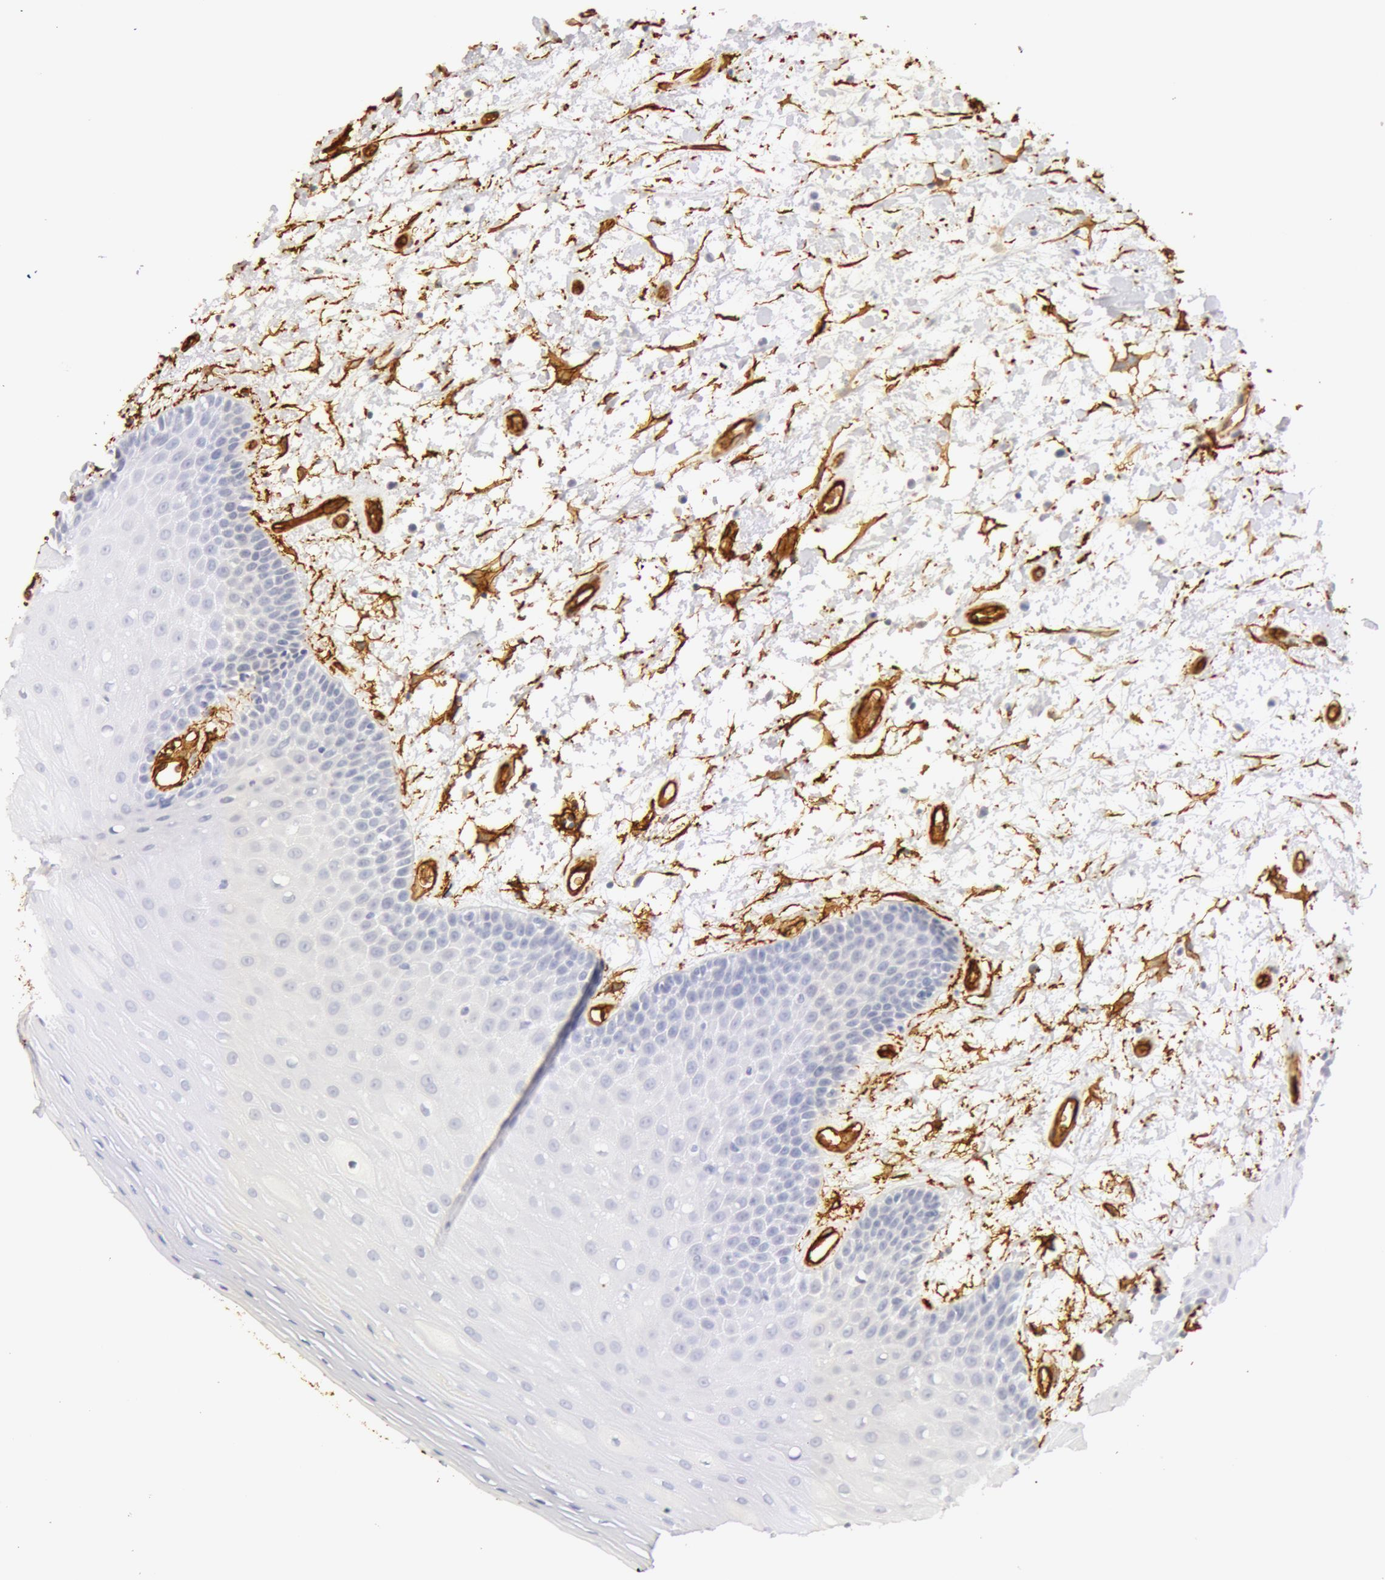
{"staining": {"intensity": "negative", "quantity": "none", "location": "none"}, "tissue": "oral mucosa", "cell_type": "Squamous epithelial cells", "image_type": "normal", "snomed": [{"axis": "morphology", "description": "Normal tissue, NOS"}, {"axis": "topography", "description": "Oral tissue"}], "caption": "The histopathology image exhibits no significant expression in squamous epithelial cells of oral mucosa. (DAB immunohistochemistry (IHC) with hematoxylin counter stain).", "gene": "AQP1", "patient": {"sex": "female", "age": 79}}